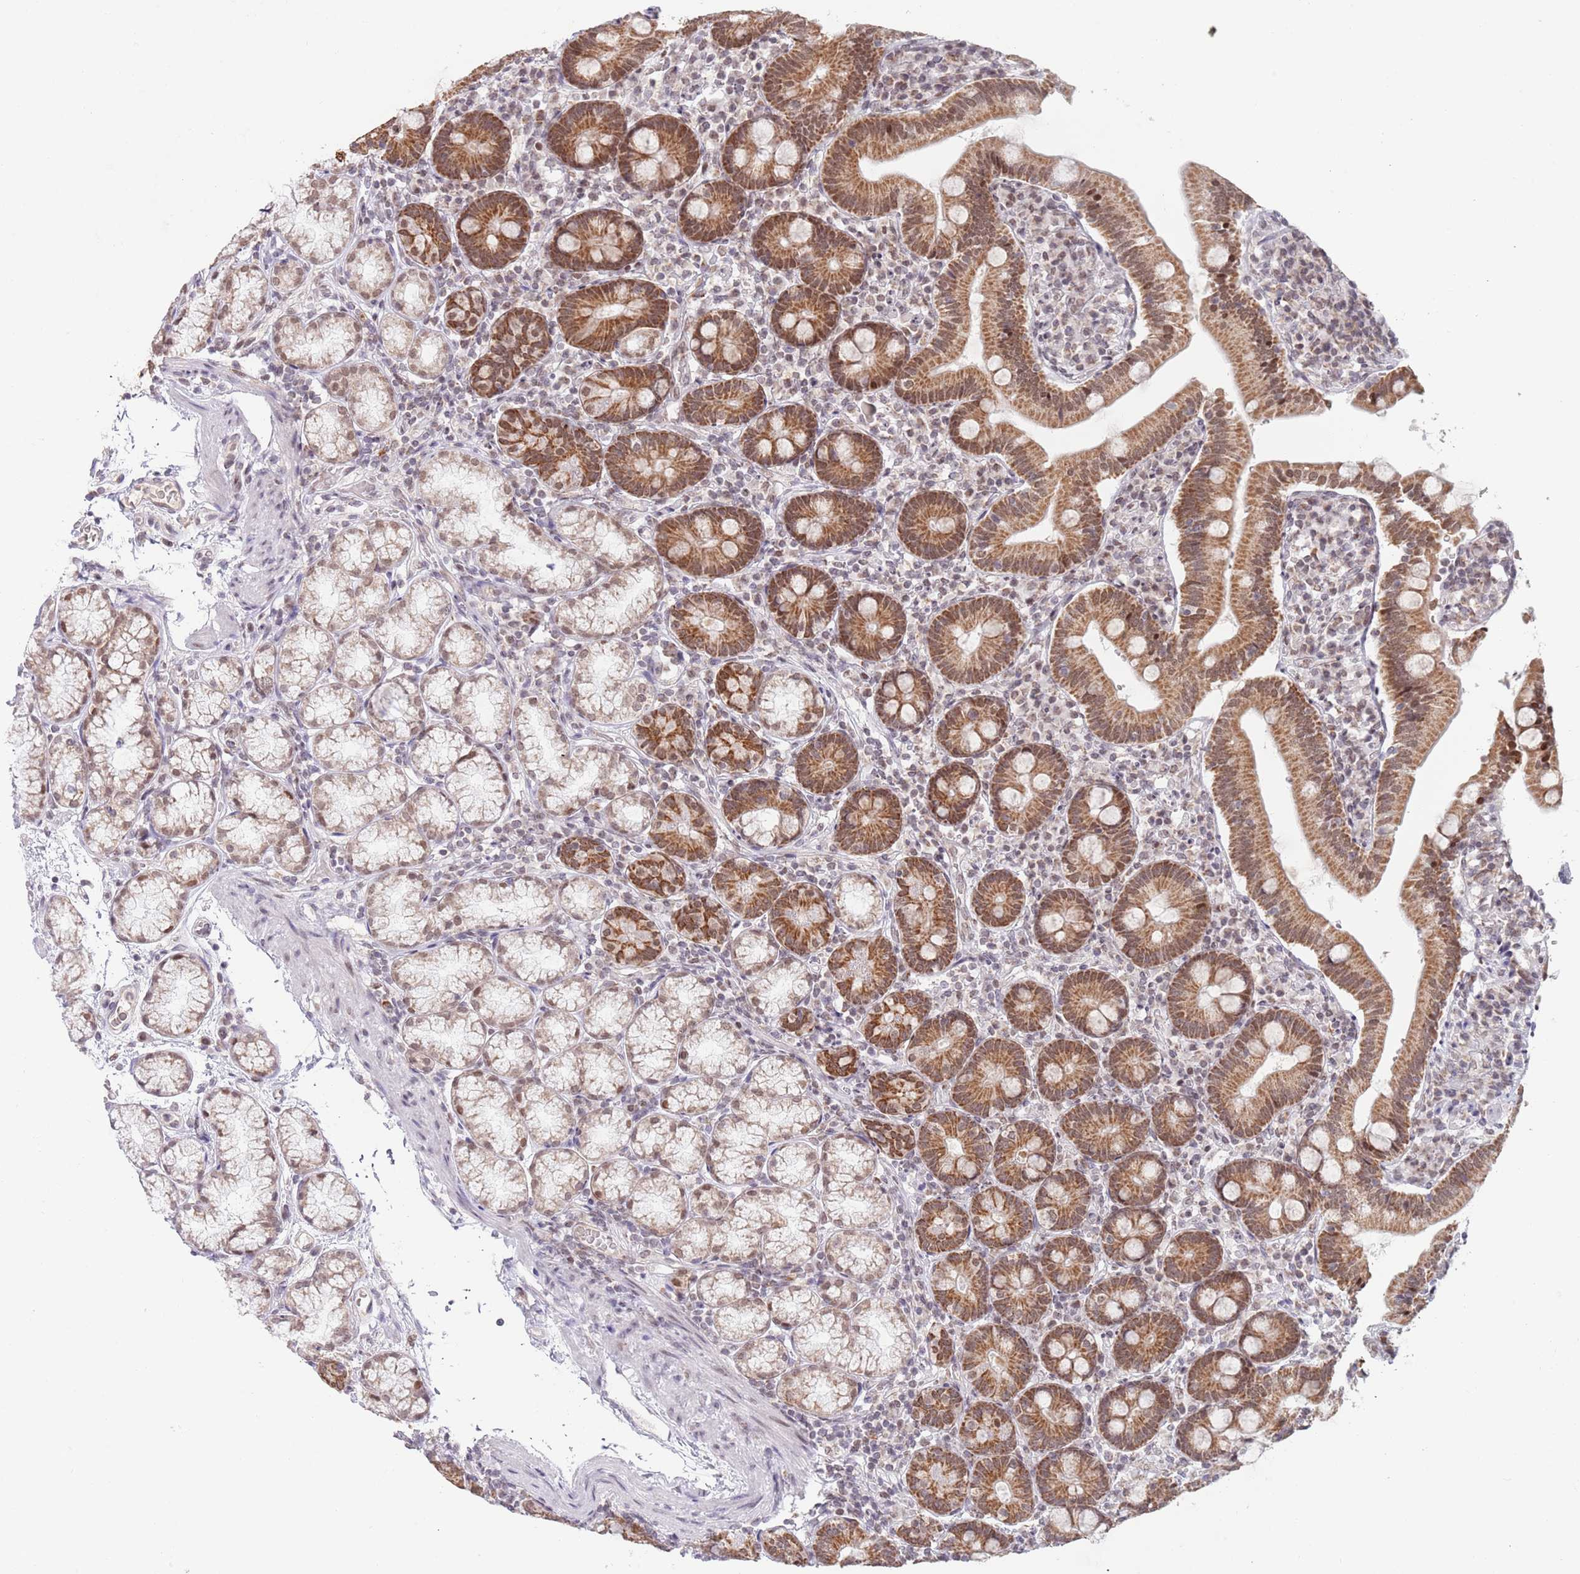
{"staining": {"intensity": "moderate", "quantity": ">75%", "location": "cytoplasmic/membranous"}, "tissue": "duodenum", "cell_type": "Glandular cells", "image_type": "normal", "snomed": [{"axis": "morphology", "description": "Normal tissue, NOS"}, {"axis": "topography", "description": "Duodenum"}], "caption": "IHC image of unremarkable duodenum stained for a protein (brown), which demonstrates medium levels of moderate cytoplasmic/membranous positivity in approximately >75% of glandular cells.", "gene": "TIMM13", "patient": {"sex": "female", "age": 67}}